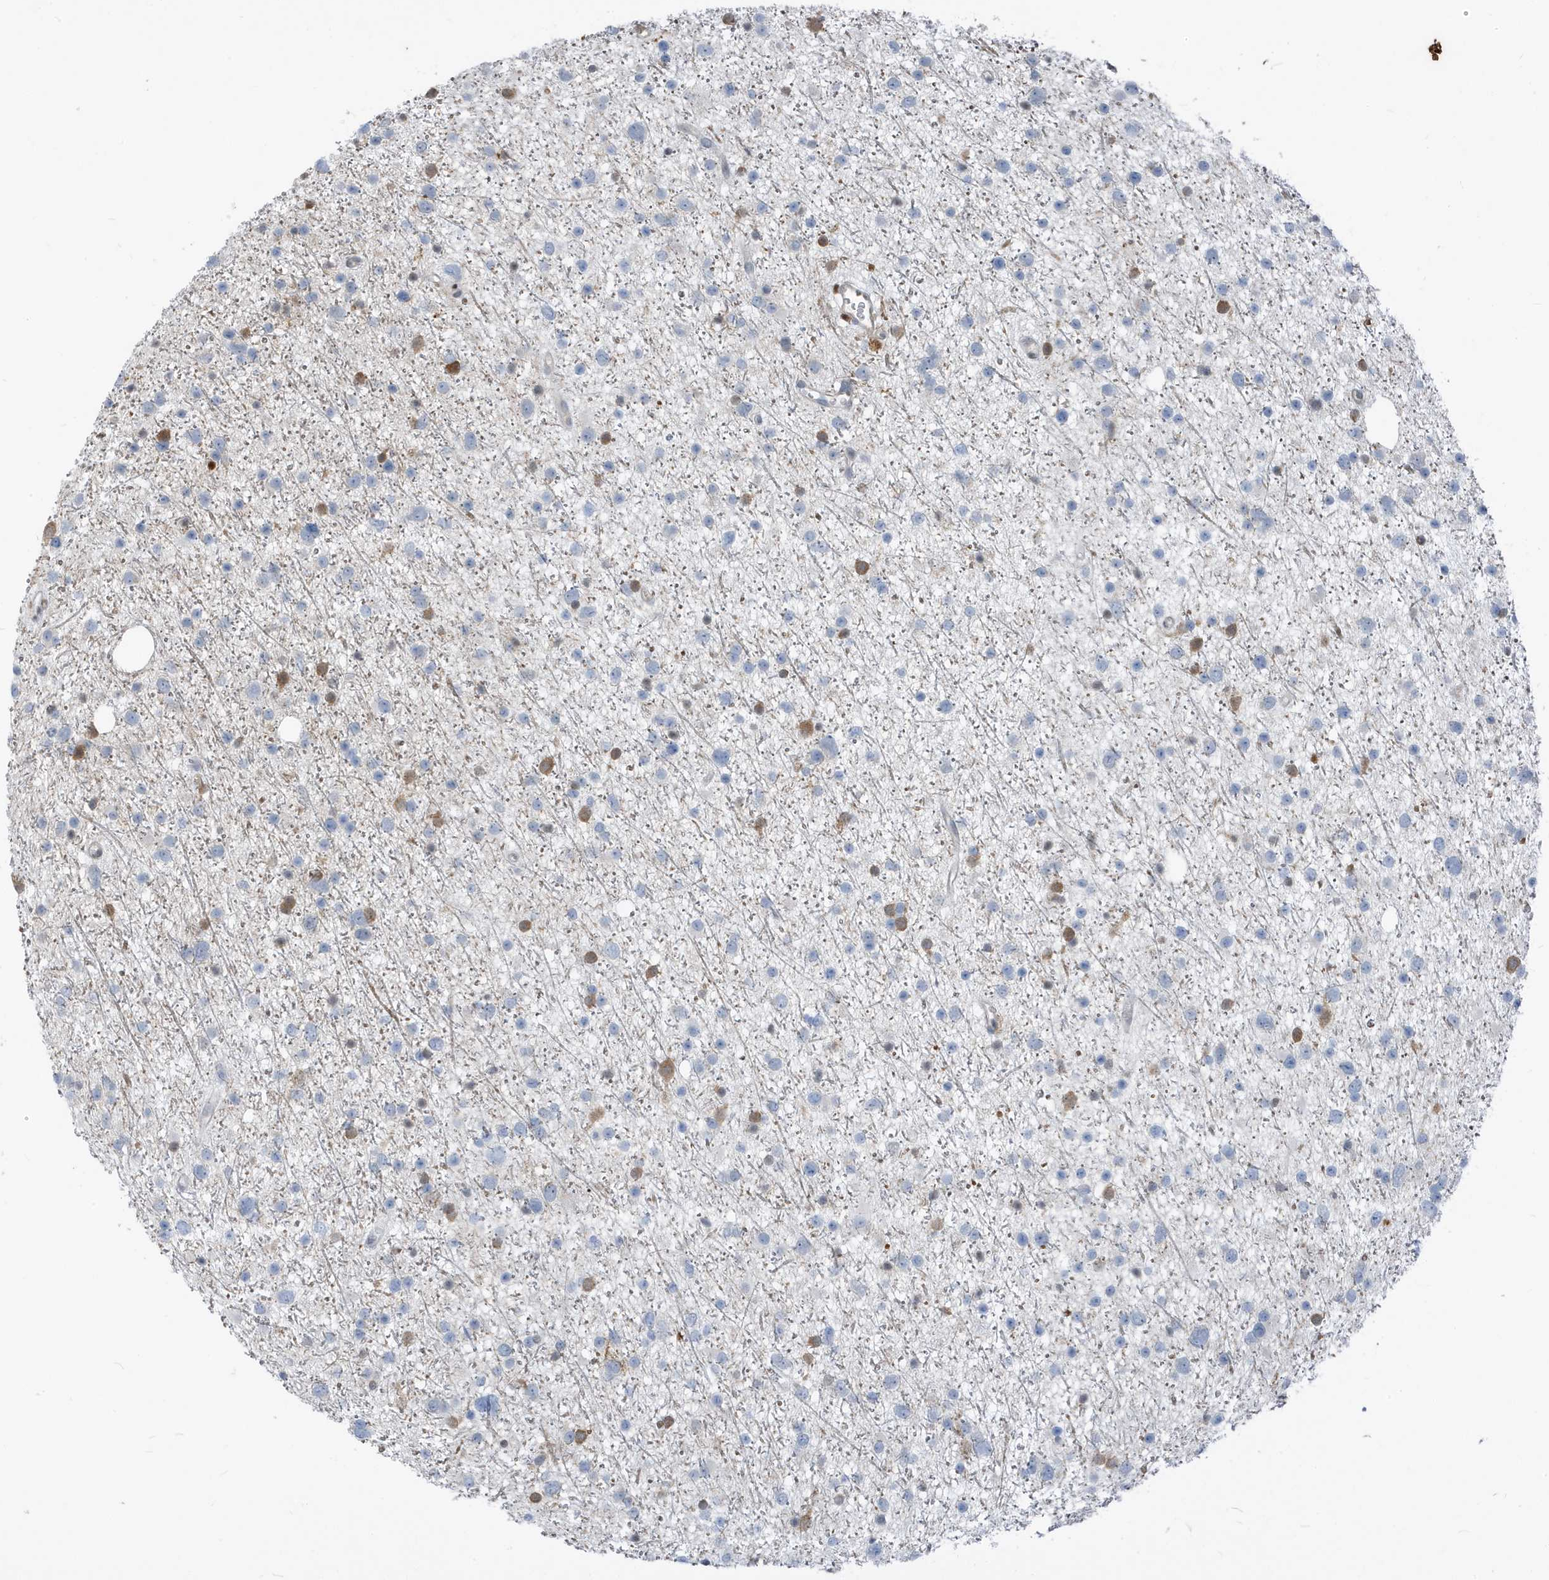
{"staining": {"intensity": "negative", "quantity": "none", "location": "none"}, "tissue": "glioma", "cell_type": "Tumor cells", "image_type": "cancer", "snomed": [{"axis": "morphology", "description": "Glioma, malignant, Low grade"}, {"axis": "topography", "description": "Cerebral cortex"}], "caption": "There is no significant staining in tumor cells of glioma.", "gene": "NCOA7", "patient": {"sex": "female", "age": 39}}